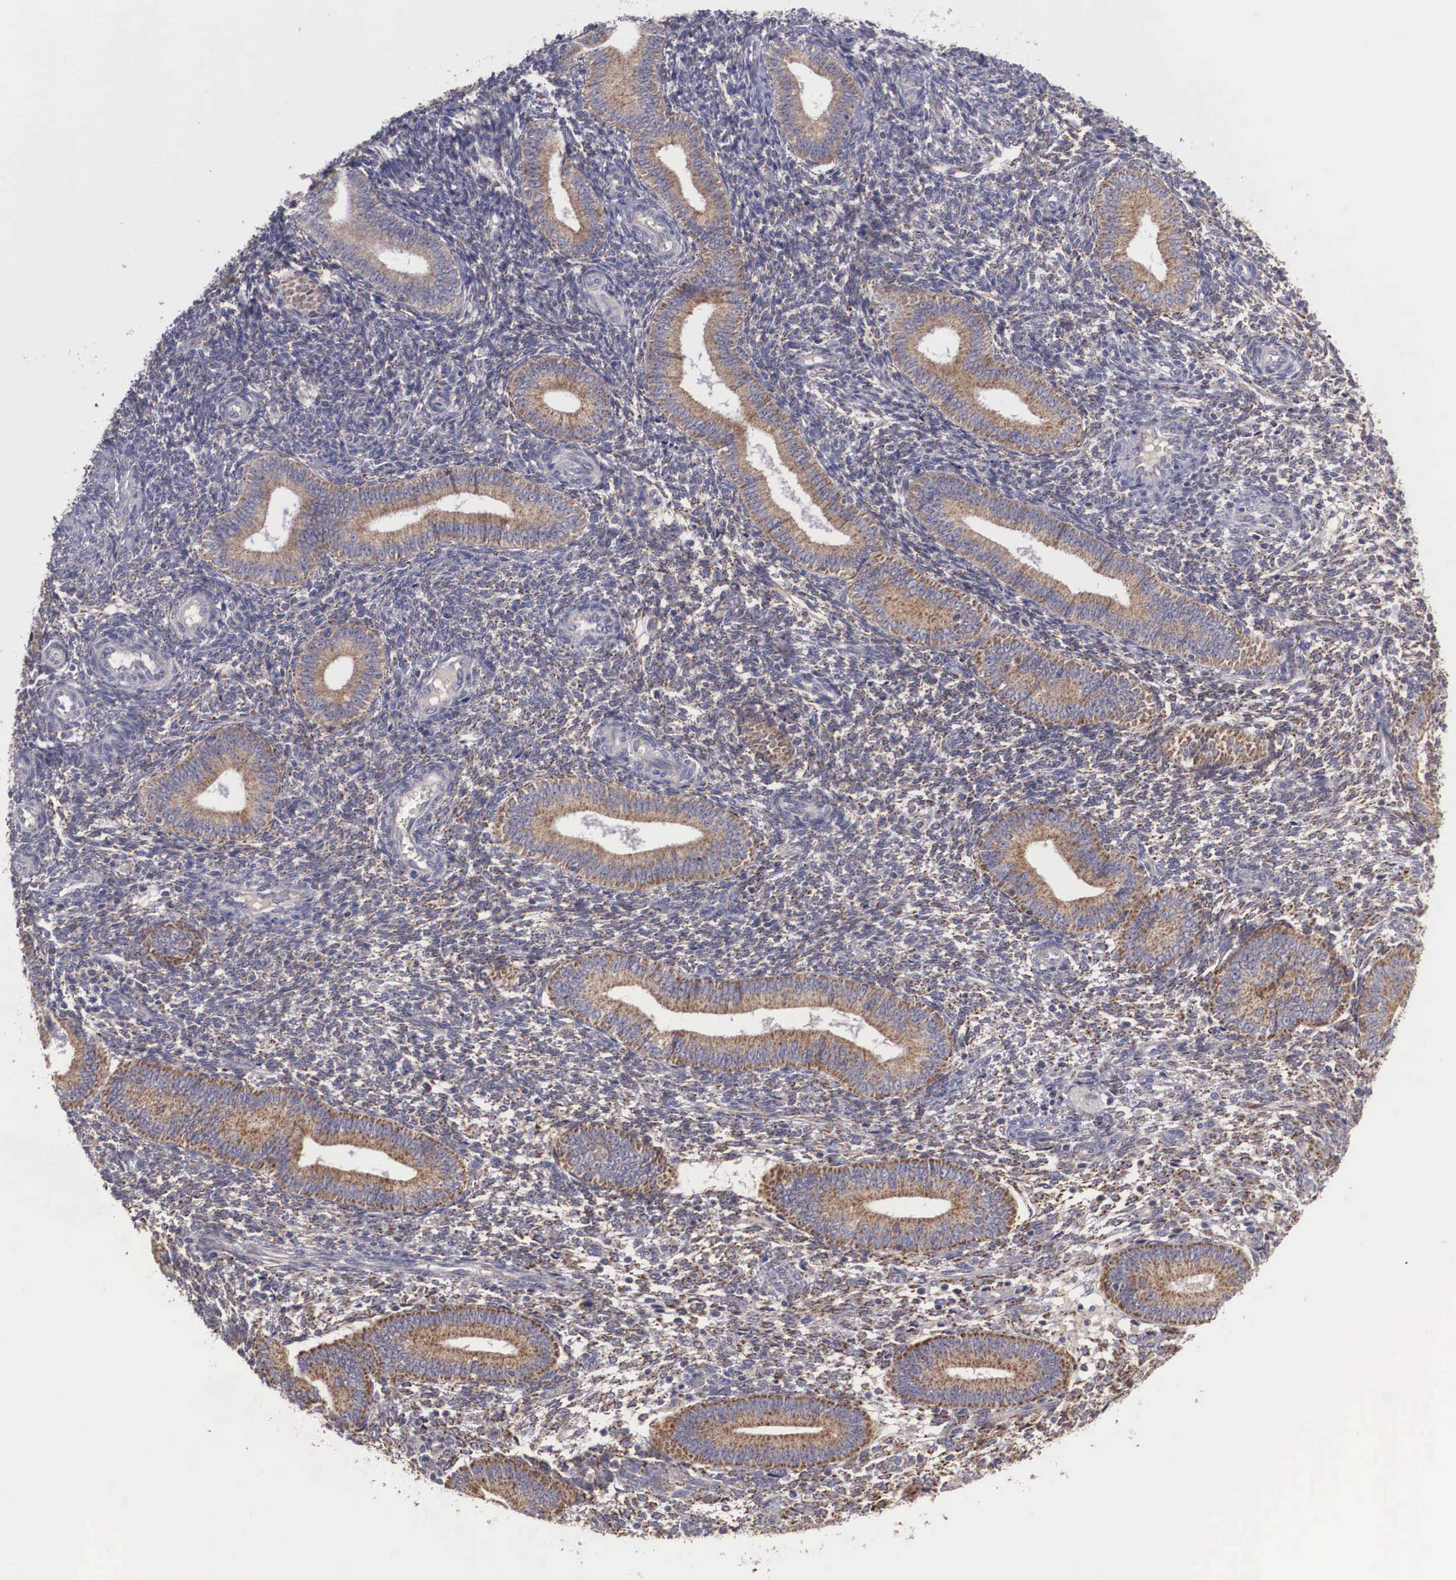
{"staining": {"intensity": "negative", "quantity": "none", "location": "none"}, "tissue": "endometrium", "cell_type": "Cells in endometrial stroma", "image_type": "normal", "snomed": [{"axis": "morphology", "description": "Normal tissue, NOS"}, {"axis": "topography", "description": "Endometrium"}], "caption": "Cells in endometrial stroma are negative for brown protein staining in normal endometrium. The staining was performed using DAB (3,3'-diaminobenzidine) to visualize the protein expression in brown, while the nuclei were stained in blue with hematoxylin (Magnification: 20x).", "gene": "NREP", "patient": {"sex": "female", "age": 35}}